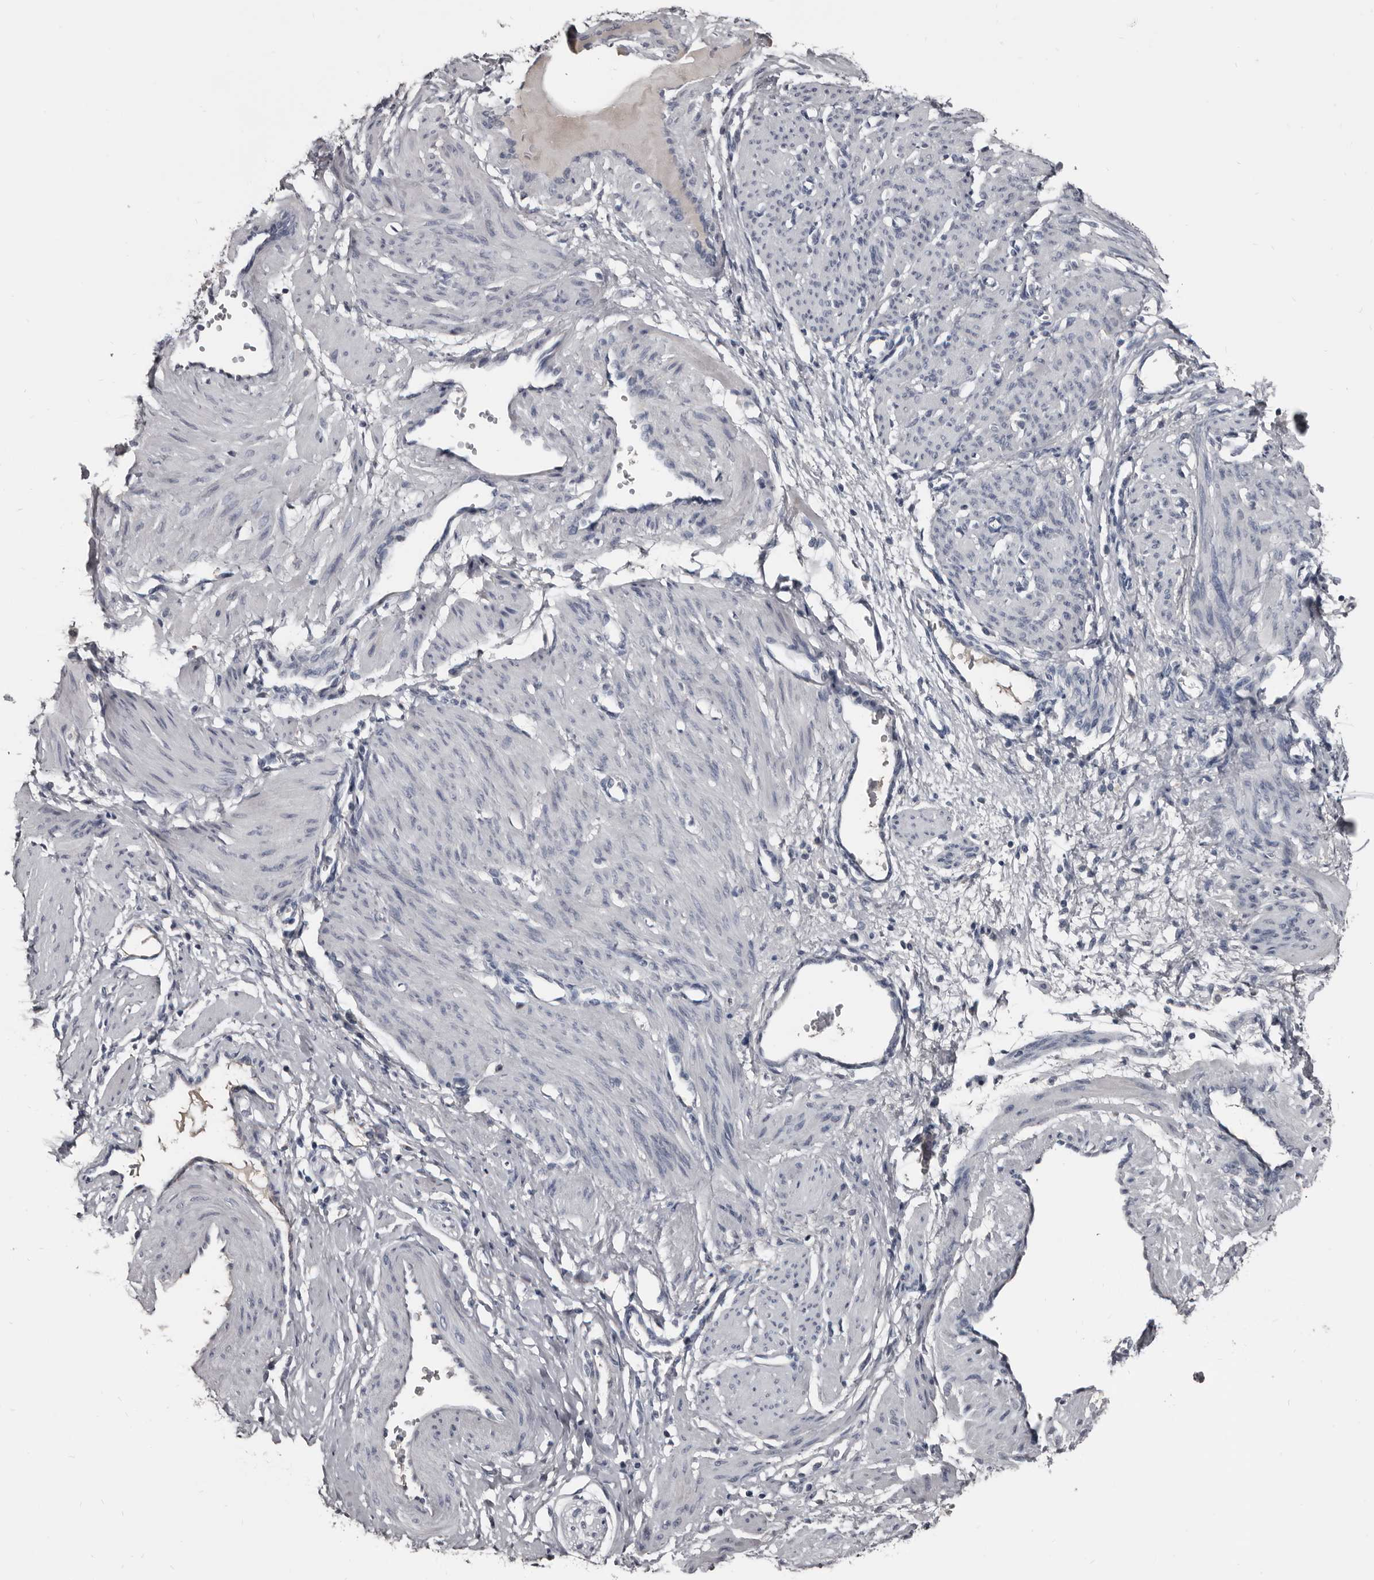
{"staining": {"intensity": "negative", "quantity": "none", "location": "none"}, "tissue": "smooth muscle", "cell_type": "Smooth muscle cells", "image_type": "normal", "snomed": [{"axis": "morphology", "description": "Normal tissue, NOS"}, {"axis": "topography", "description": "Endometrium"}], "caption": "IHC image of normal smooth muscle stained for a protein (brown), which reveals no staining in smooth muscle cells.", "gene": "GREB1", "patient": {"sex": "female", "age": 33}}